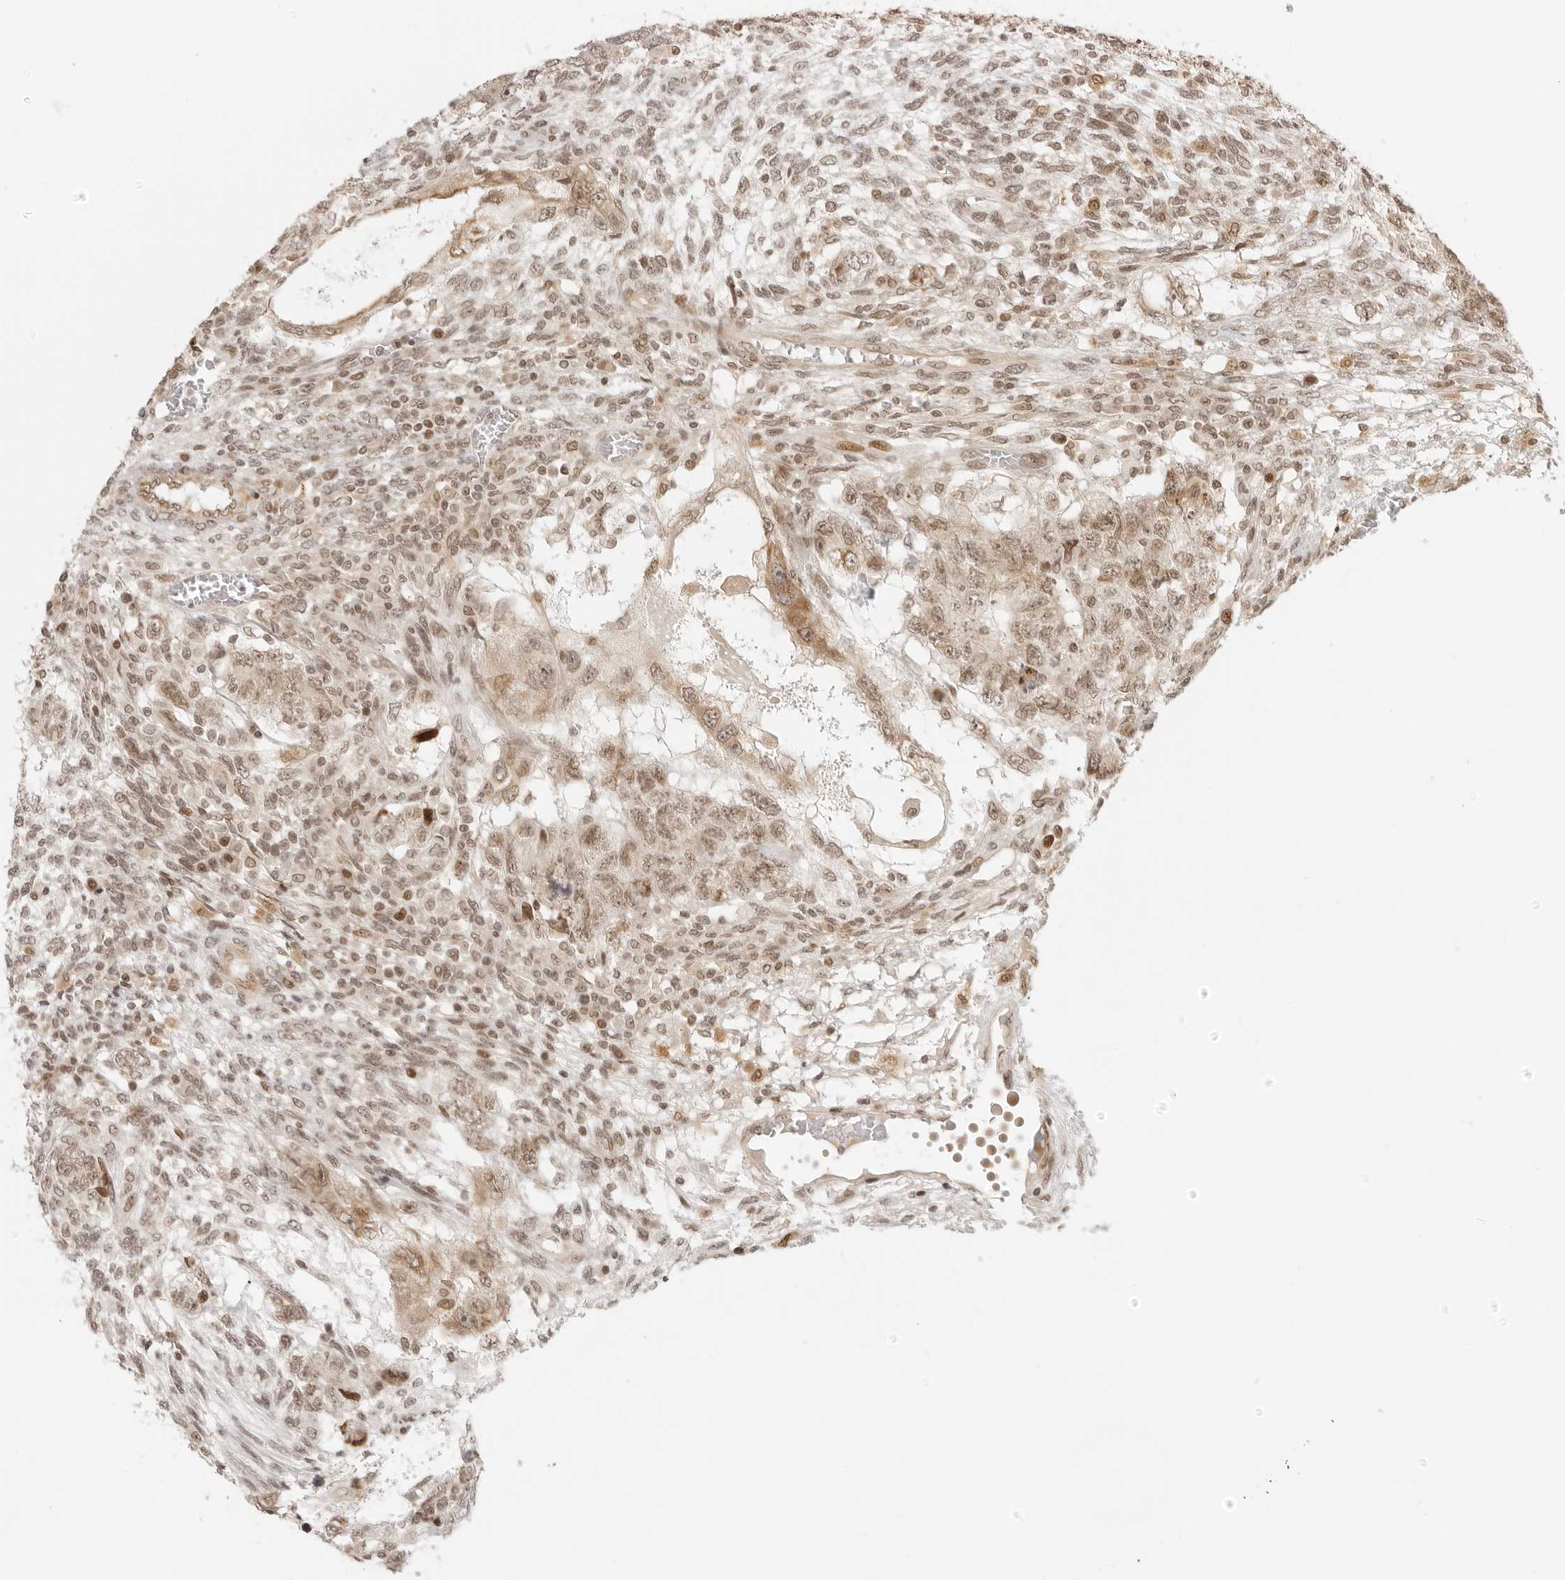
{"staining": {"intensity": "moderate", "quantity": ">75%", "location": "cytoplasmic/membranous,nuclear"}, "tissue": "testis cancer", "cell_type": "Tumor cells", "image_type": "cancer", "snomed": [{"axis": "morphology", "description": "Normal tissue, NOS"}, {"axis": "morphology", "description": "Carcinoma, Embryonal, NOS"}, {"axis": "topography", "description": "Testis"}], "caption": "Immunohistochemistry (IHC) micrograph of neoplastic tissue: human embryonal carcinoma (testis) stained using immunohistochemistry displays medium levels of moderate protein expression localized specifically in the cytoplasmic/membranous and nuclear of tumor cells, appearing as a cytoplasmic/membranous and nuclear brown color.", "gene": "ZNF407", "patient": {"sex": "male", "age": 36}}